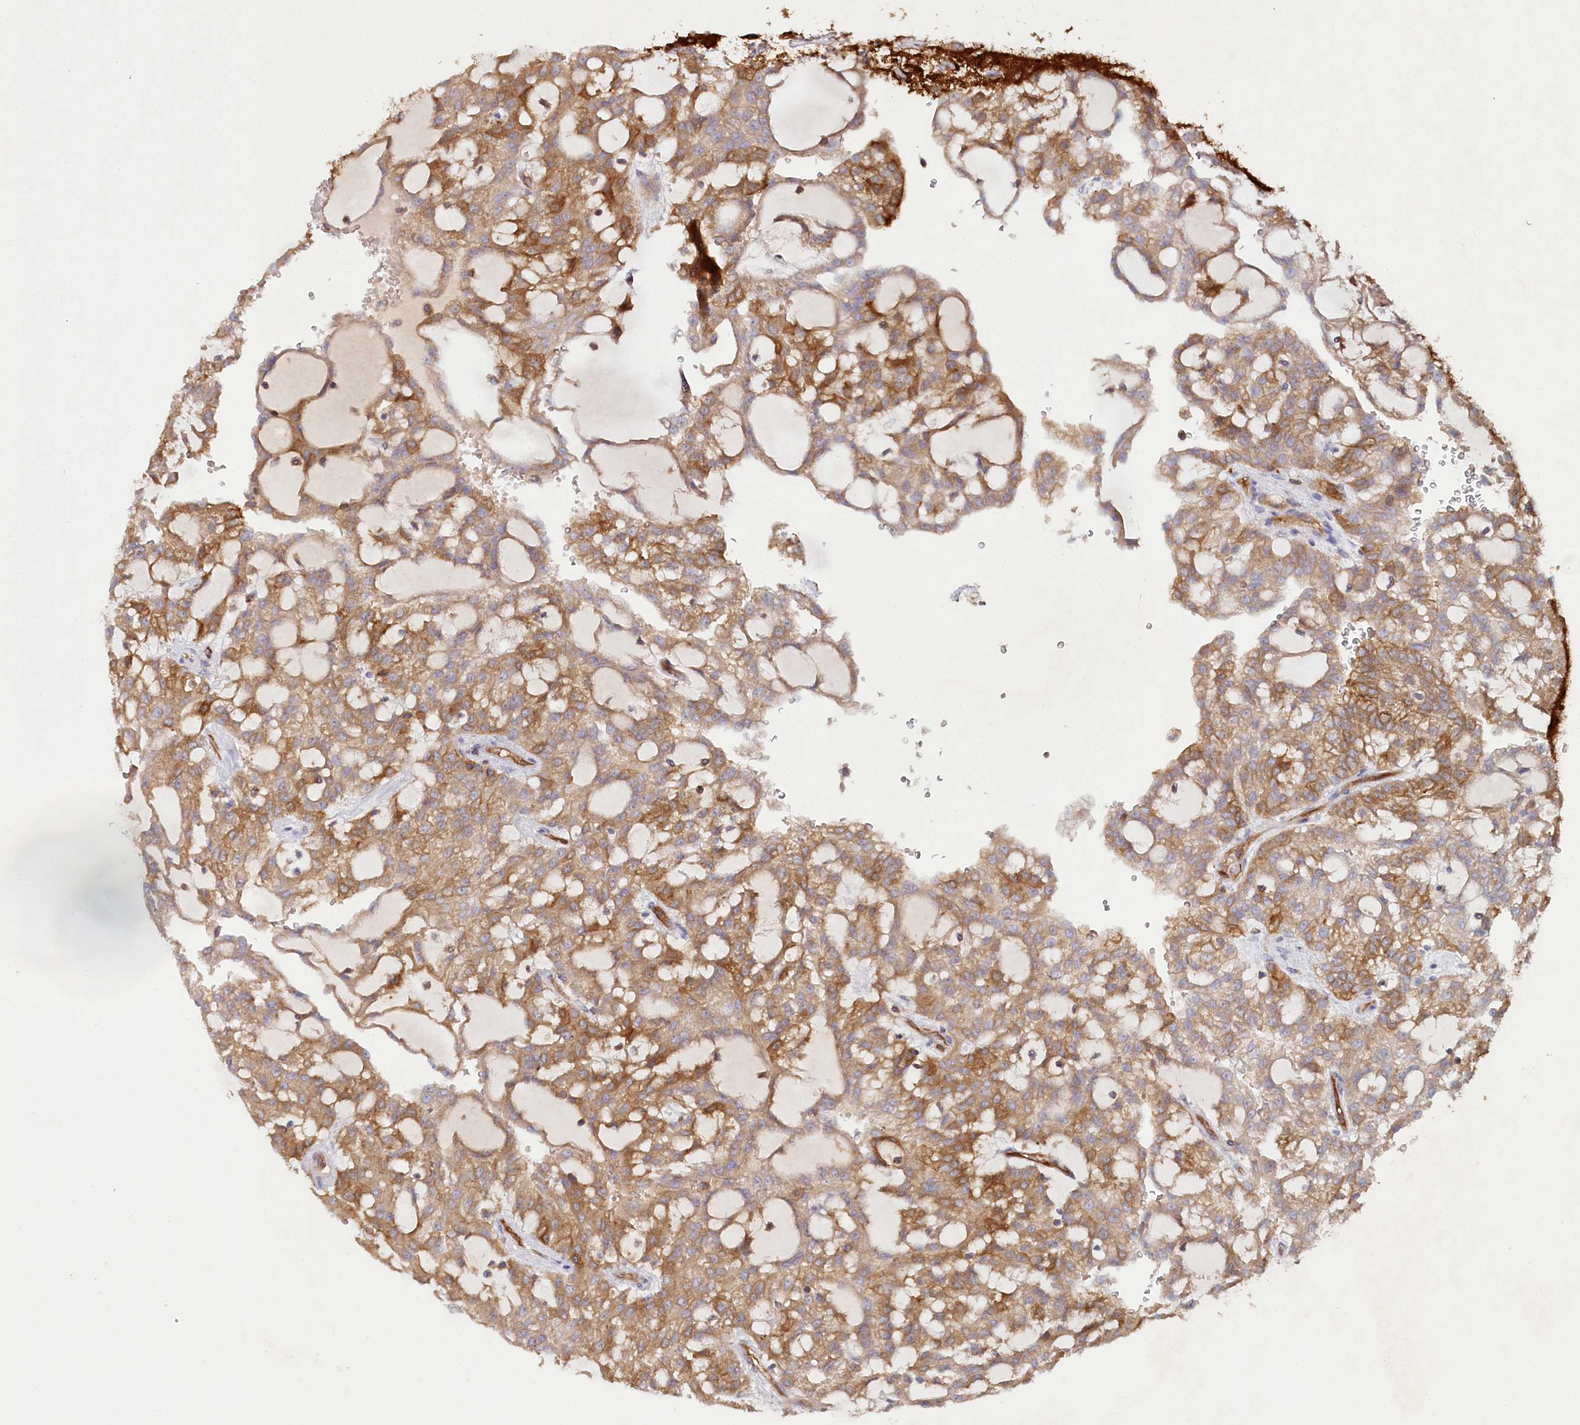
{"staining": {"intensity": "moderate", "quantity": ">75%", "location": "cytoplasmic/membranous"}, "tissue": "renal cancer", "cell_type": "Tumor cells", "image_type": "cancer", "snomed": [{"axis": "morphology", "description": "Adenocarcinoma, NOS"}, {"axis": "topography", "description": "Kidney"}], "caption": "Renal adenocarcinoma was stained to show a protein in brown. There is medium levels of moderate cytoplasmic/membranous staining in about >75% of tumor cells.", "gene": "RBP5", "patient": {"sex": "male", "age": 63}}